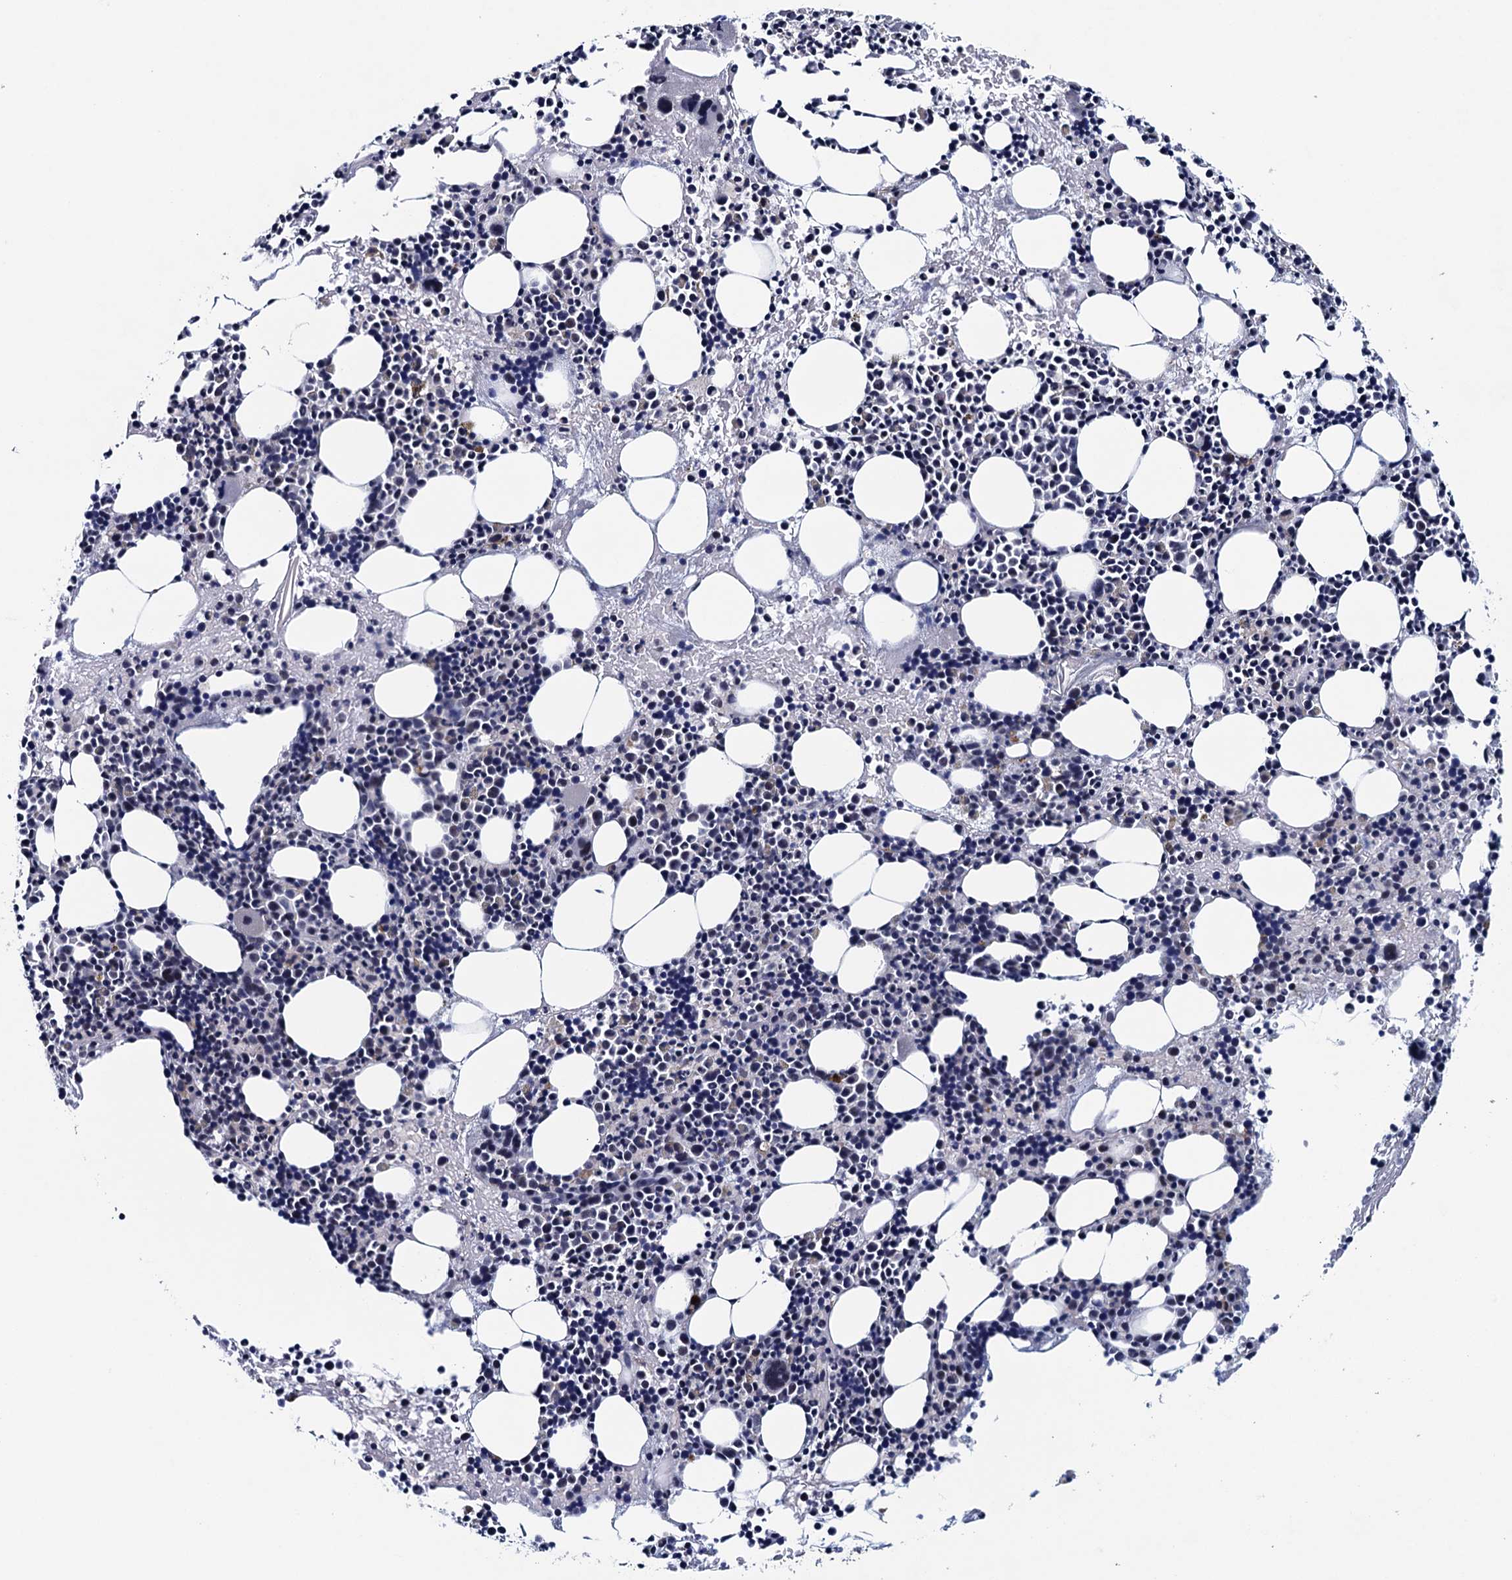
{"staining": {"intensity": "weak", "quantity": "<25%", "location": "nuclear"}, "tissue": "bone marrow", "cell_type": "Hematopoietic cells", "image_type": "normal", "snomed": [{"axis": "morphology", "description": "Normal tissue, NOS"}, {"axis": "topography", "description": "Bone marrow"}], "caption": "Protein analysis of normal bone marrow reveals no significant expression in hematopoietic cells.", "gene": "FNBP4", "patient": {"sex": "male", "age": 51}}